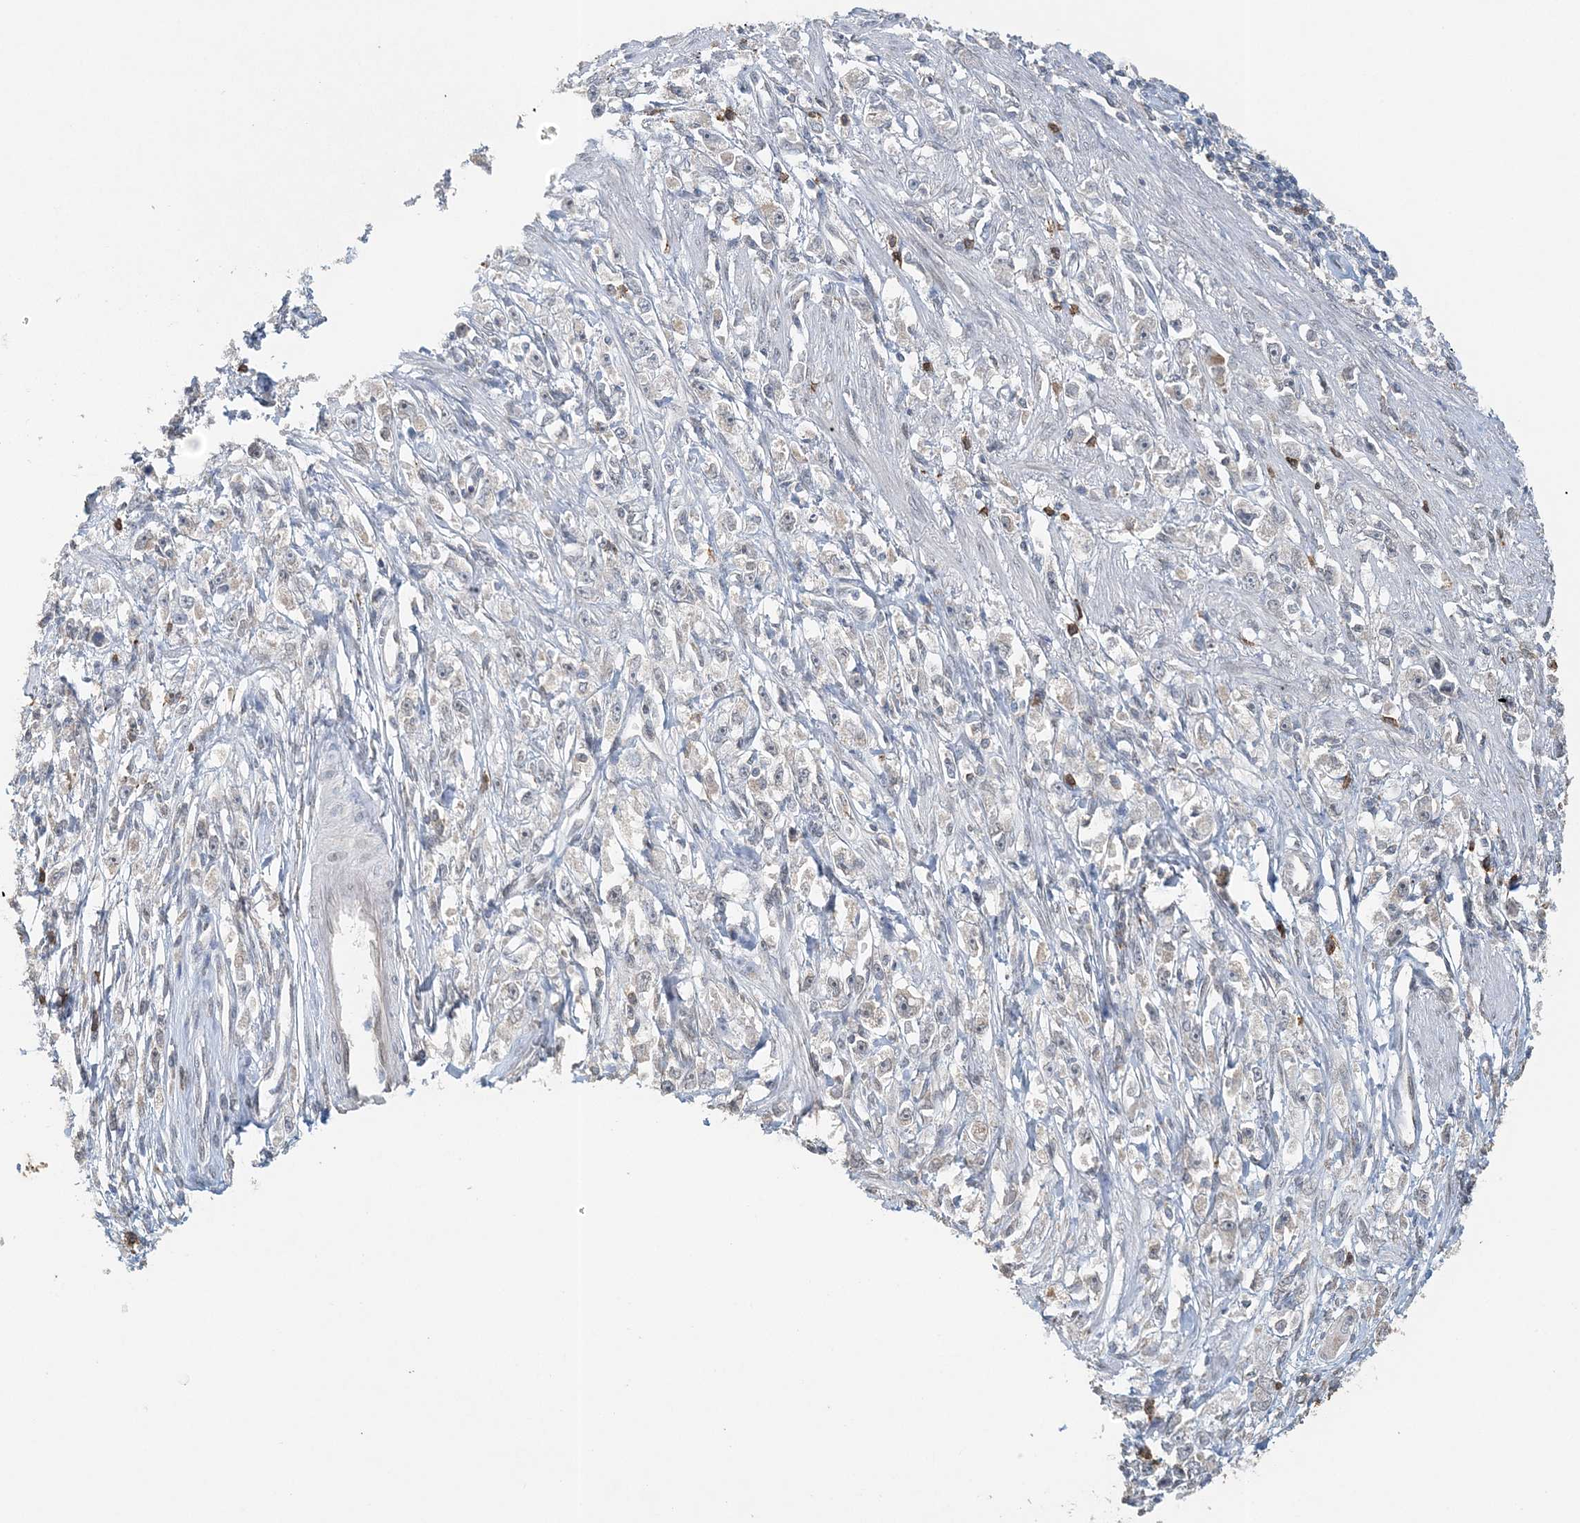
{"staining": {"intensity": "negative", "quantity": "none", "location": "none"}, "tissue": "stomach cancer", "cell_type": "Tumor cells", "image_type": "cancer", "snomed": [{"axis": "morphology", "description": "Adenocarcinoma, NOS"}, {"axis": "topography", "description": "Stomach"}], "caption": "This is a micrograph of immunohistochemistry (IHC) staining of stomach cancer, which shows no staining in tumor cells.", "gene": "FAM110A", "patient": {"sex": "female", "age": 59}}